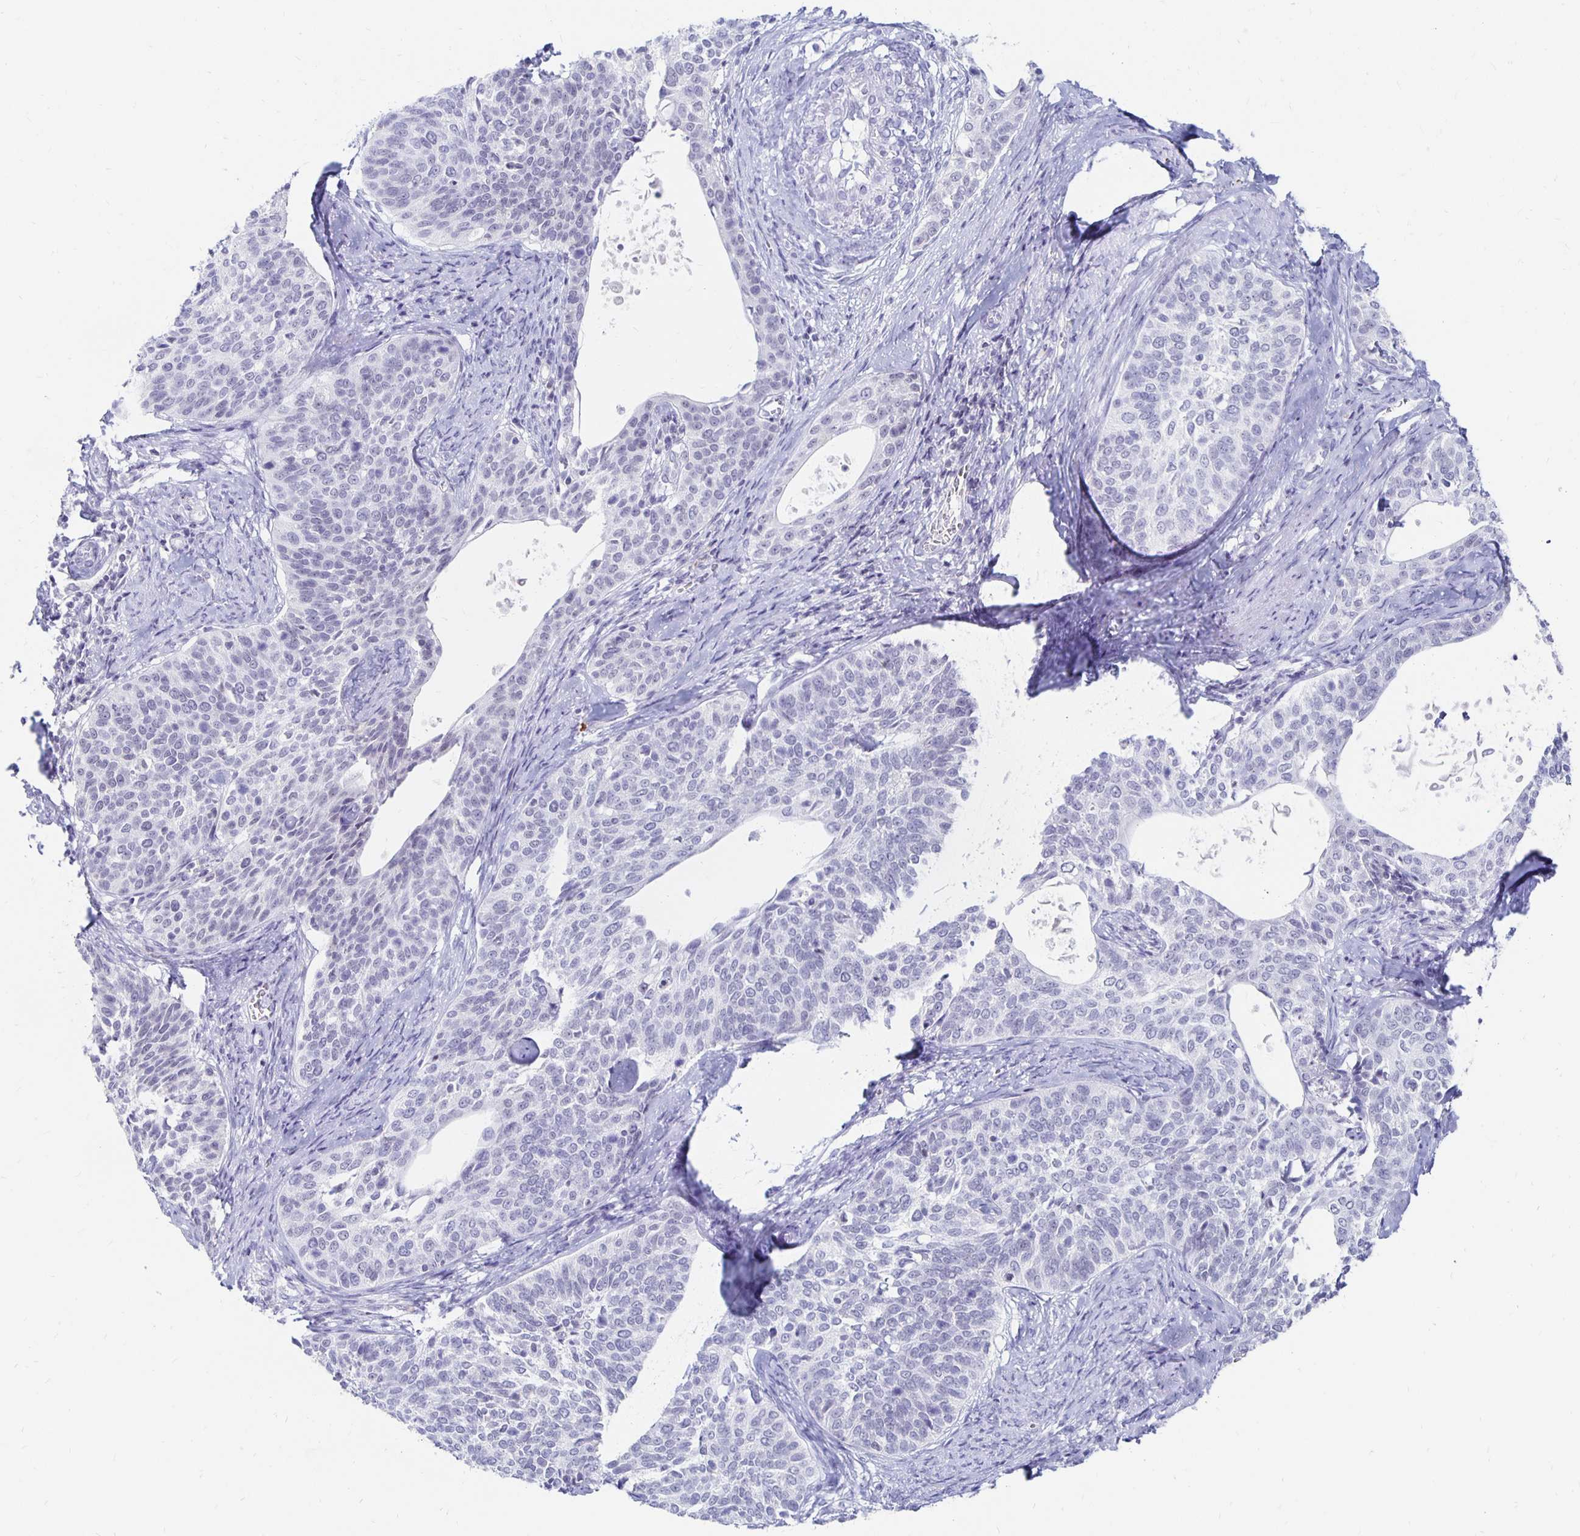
{"staining": {"intensity": "negative", "quantity": "none", "location": "none"}, "tissue": "cervical cancer", "cell_type": "Tumor cells", "image_type": "cancer", "snomed": [{"axis": "morphology", "description": "Squamous cell carcinoma, NOS"}, {"axis": "topography", "description": "Cervix"}], "caption": "High power microscopy histopathology image of an IHC histopathology image of cervical squamous cell carcinoma, revealing no significant expression in tumor cells. Brightfield microscopy of immunohistochemistry stained with DAB (brown) and hematoxylin (blue), captured at high magnification.", "gene": "SYT2", "patient": {"sex": "female", "age": 69}}